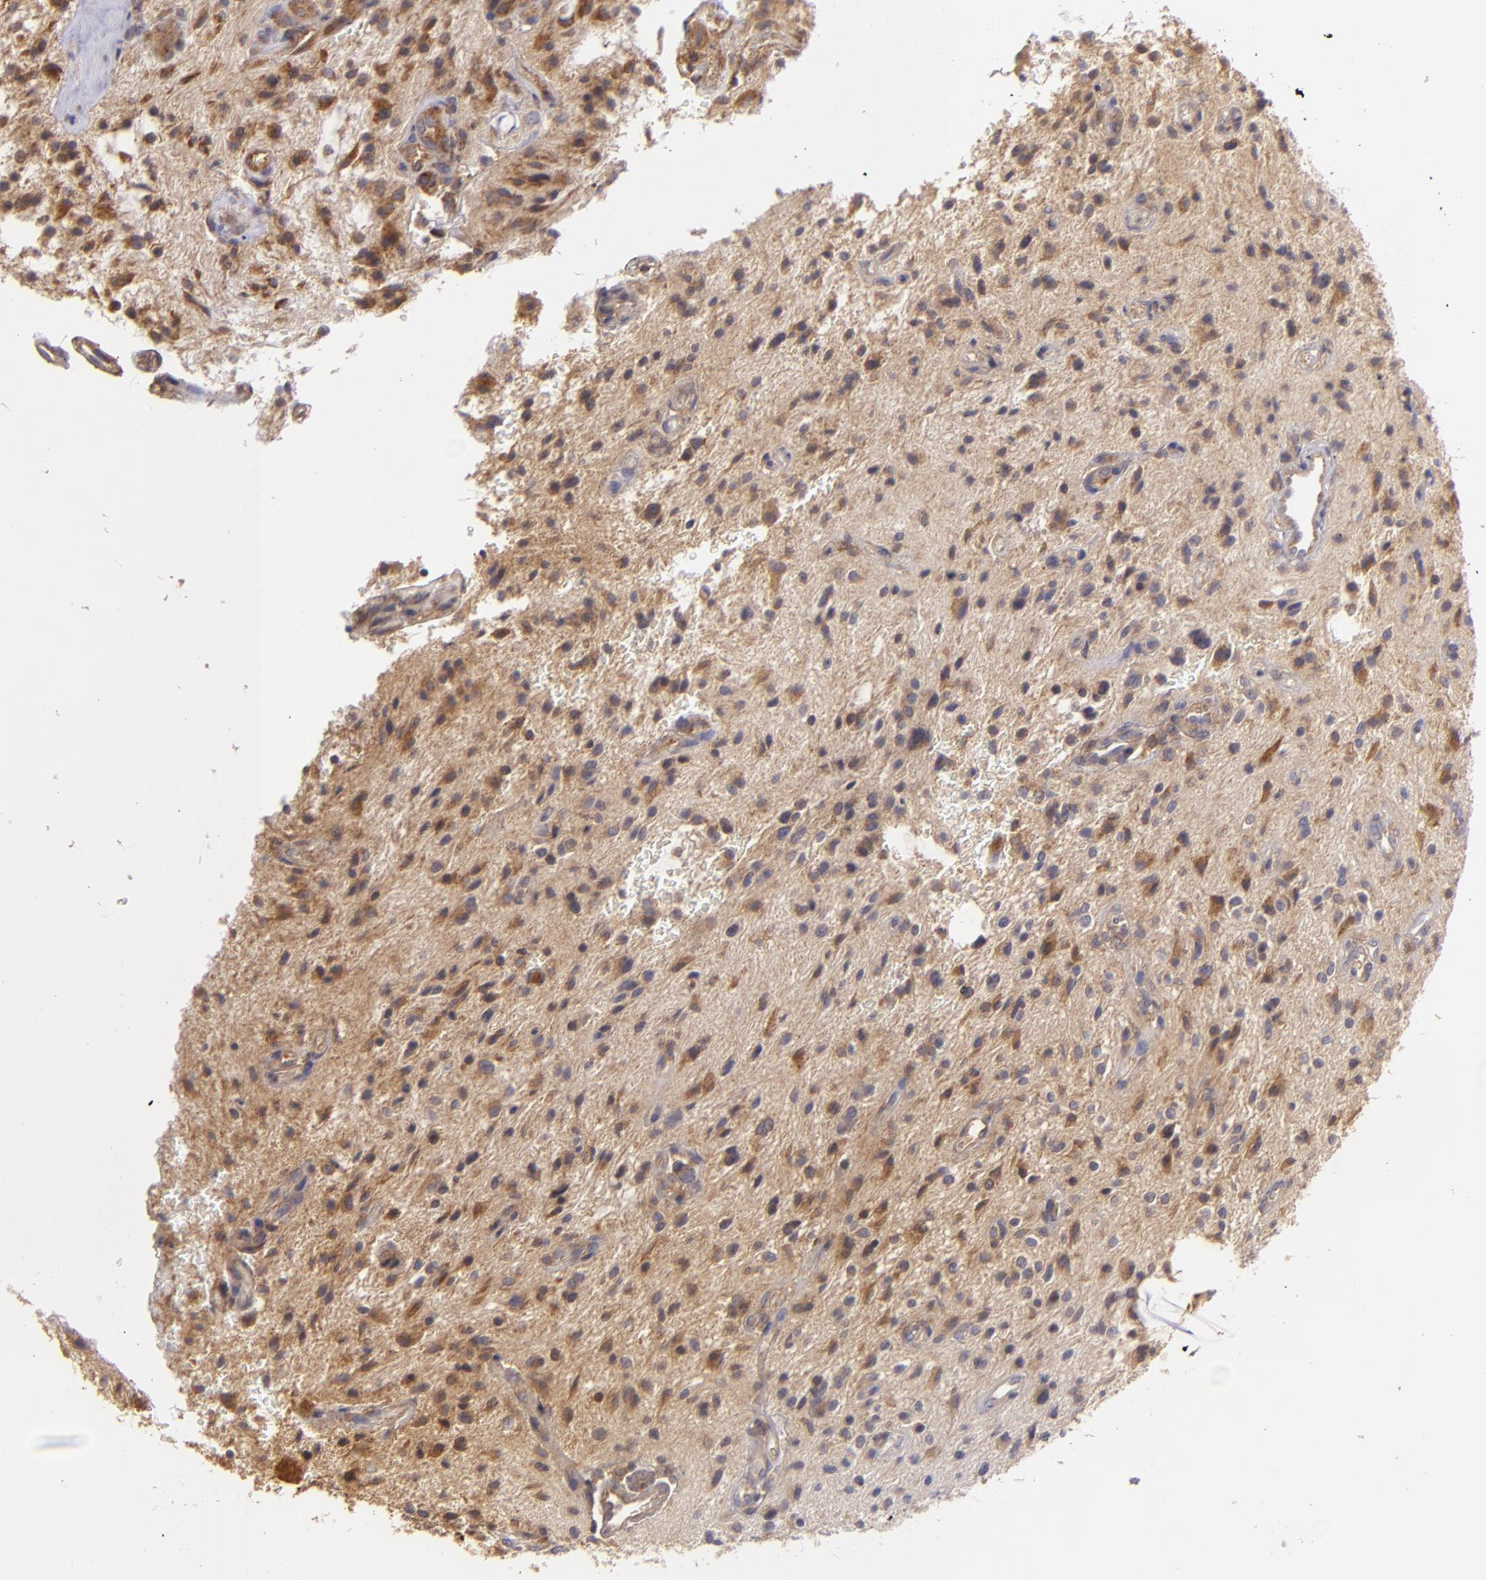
{"staining": {"intensity": "strong", "quantity": ">75%", "location": "cytoplasmic/membranous"}, "tissue": "glioma", "cell_type": "Tumor cells", "image_type": "cancer", "snomed": [{"axis": "morphology", "description": "Glioma, malignant, NOS"}, {"axis": "topography", "description": "Cerebellum"}], "caption": "Protein staining exhibits strong cytoplasmic/membranous staining in approximately >75% of tumor cells in glioma (malignant). Using DAB (3,3'-diaminobenzidine) (brown) and hematoxylin (blue) stains, captured at high magnification using brightfield microscopy.", "gene": "ECE1", "patient": {"sex": "female", "age": 10}}